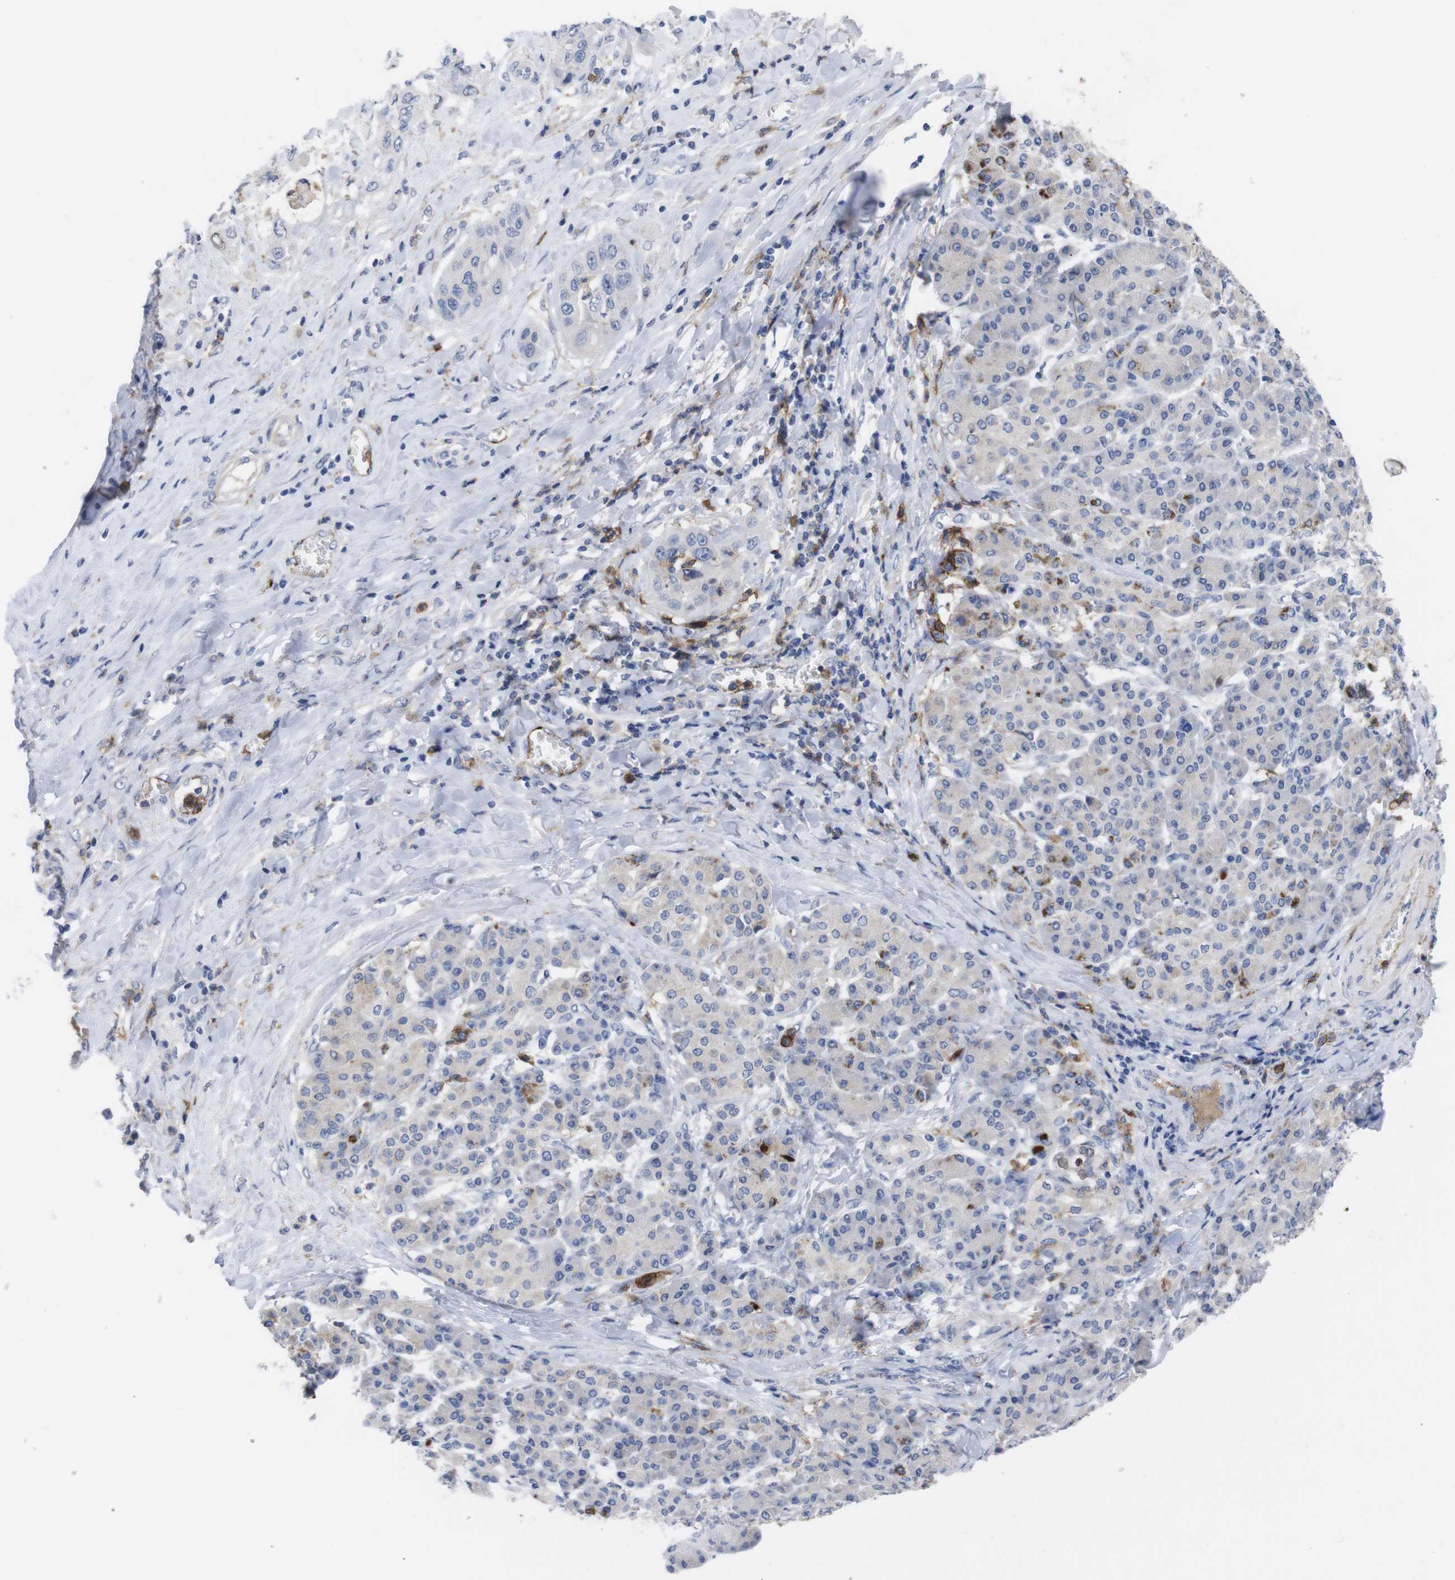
{"staining": {"intensity": "negative", "quantity": "none", "location": "none"}, "tissue": "pancreatic cancer", "cell_type": "Tumor cells", "image_type": "cancer", "snomed": [{"axis": "morphology", "description": "Adenocarcinoma, NOS"}, {"axis": "topography", "description": "Pancreas"}], "caption": "DAB (3,3'-diaminobenzidine) immunohistochemical staining of pancreatic cancer (adenocarcinoma) shows no significant staining in tumor cells. Brightfield microscopy of immunohistochemistry stained with DAB (brown) and hematoxylin (blue), captured at high magnification.", "gene": "C5AR1", "patient": {"sex": "female", "age": 70}}